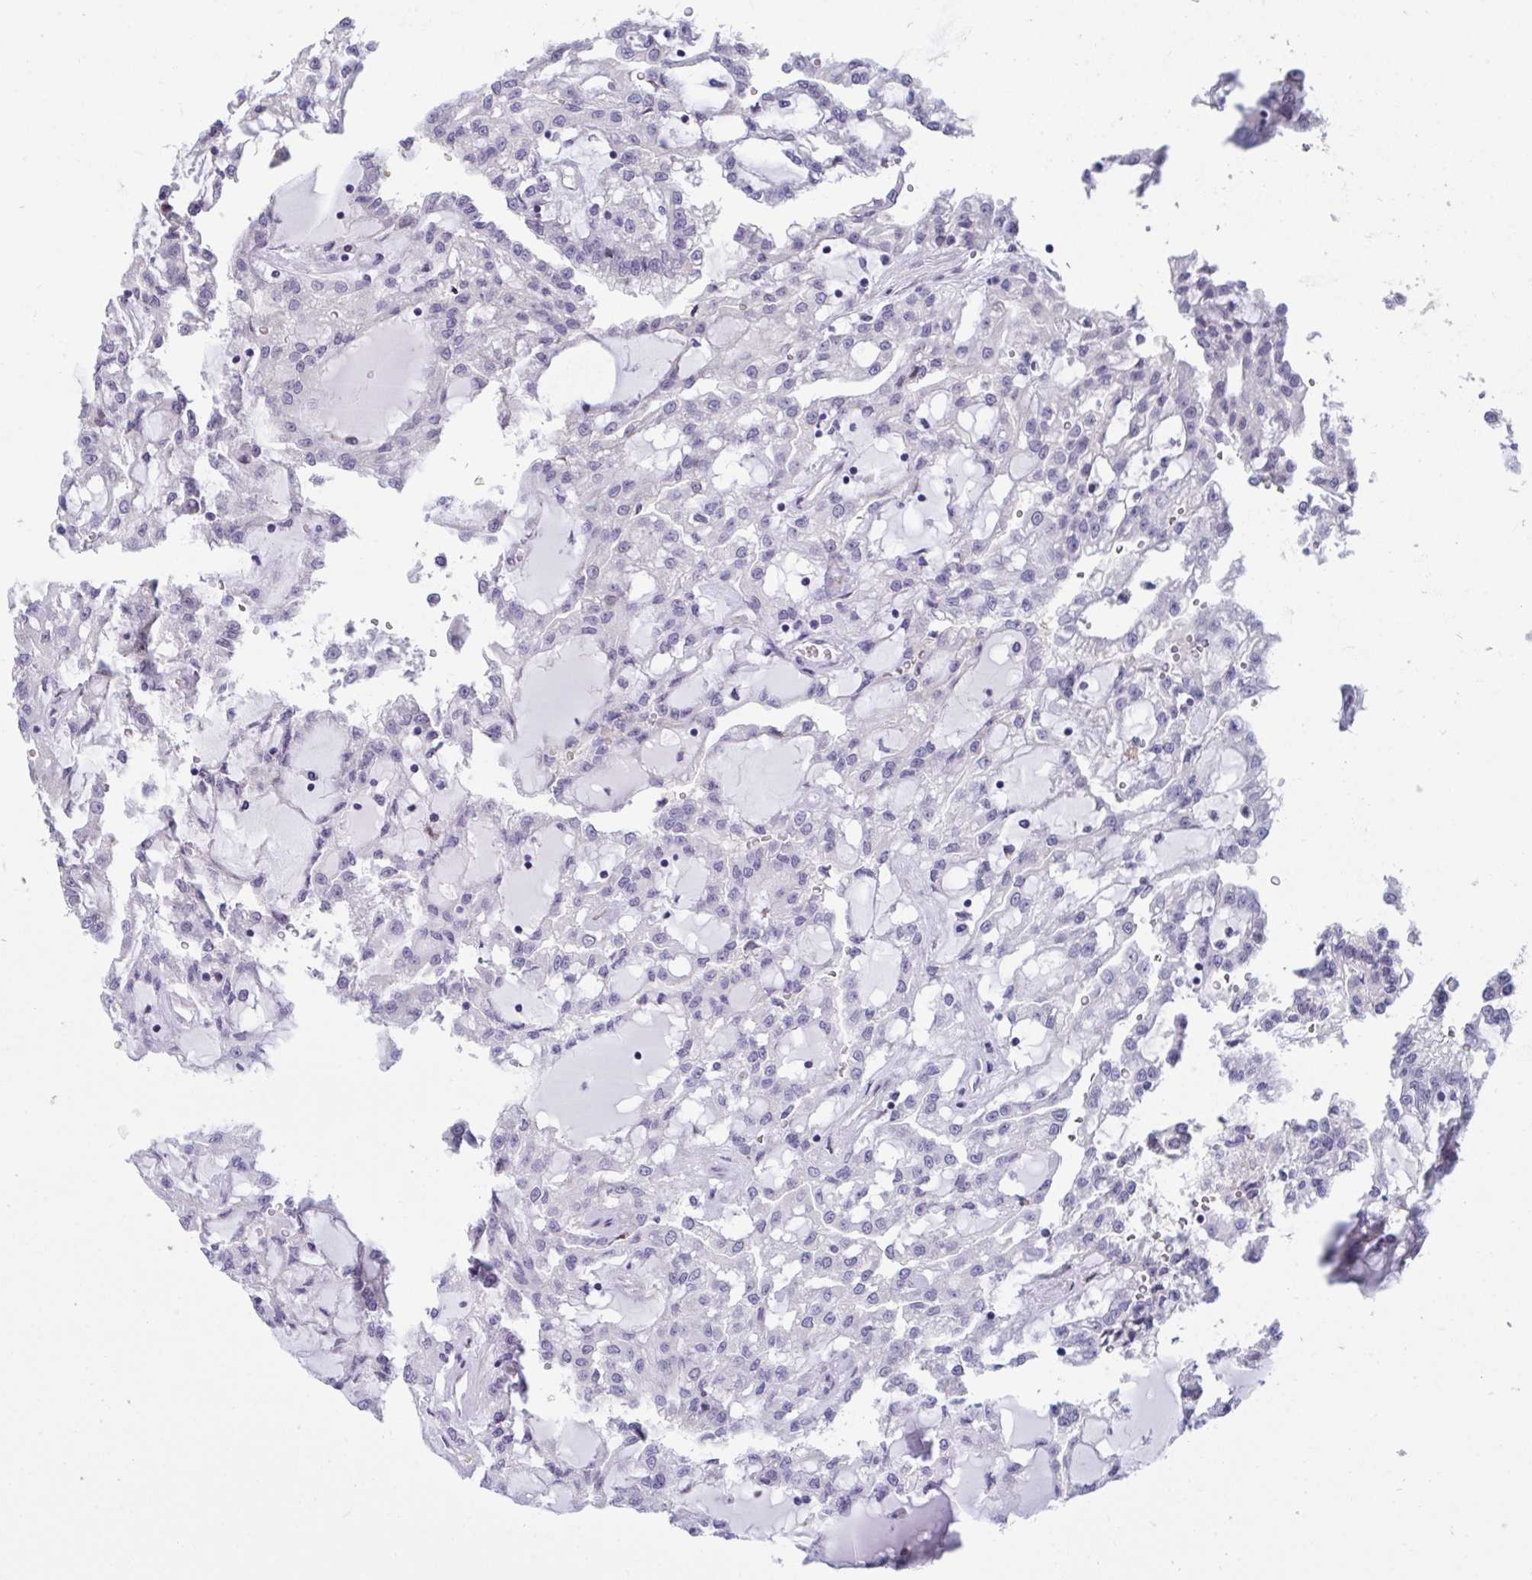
{"staining": {"intensity": "negative", "quantity": "none", "location": "none"}, "tissue": "renal cancer", "cell_type": "Tumor cells", "image_type": "cancer", "snomed": [{"axis": "morphology", "description": "Adenocarcinoma, NOS"}, {"axis": "topography", "description": "Kidney"}], "caption": "Immunohistochemistry (IHC) of human renal cancer exhibits no staining in tumor cells. (Stains: DAB IHC with hematoxylin counter stain, Microscopy: brightfield microscopy at high magnification).", "gene": "PELI2", "patient": {"sex": "male", "age": 63}}